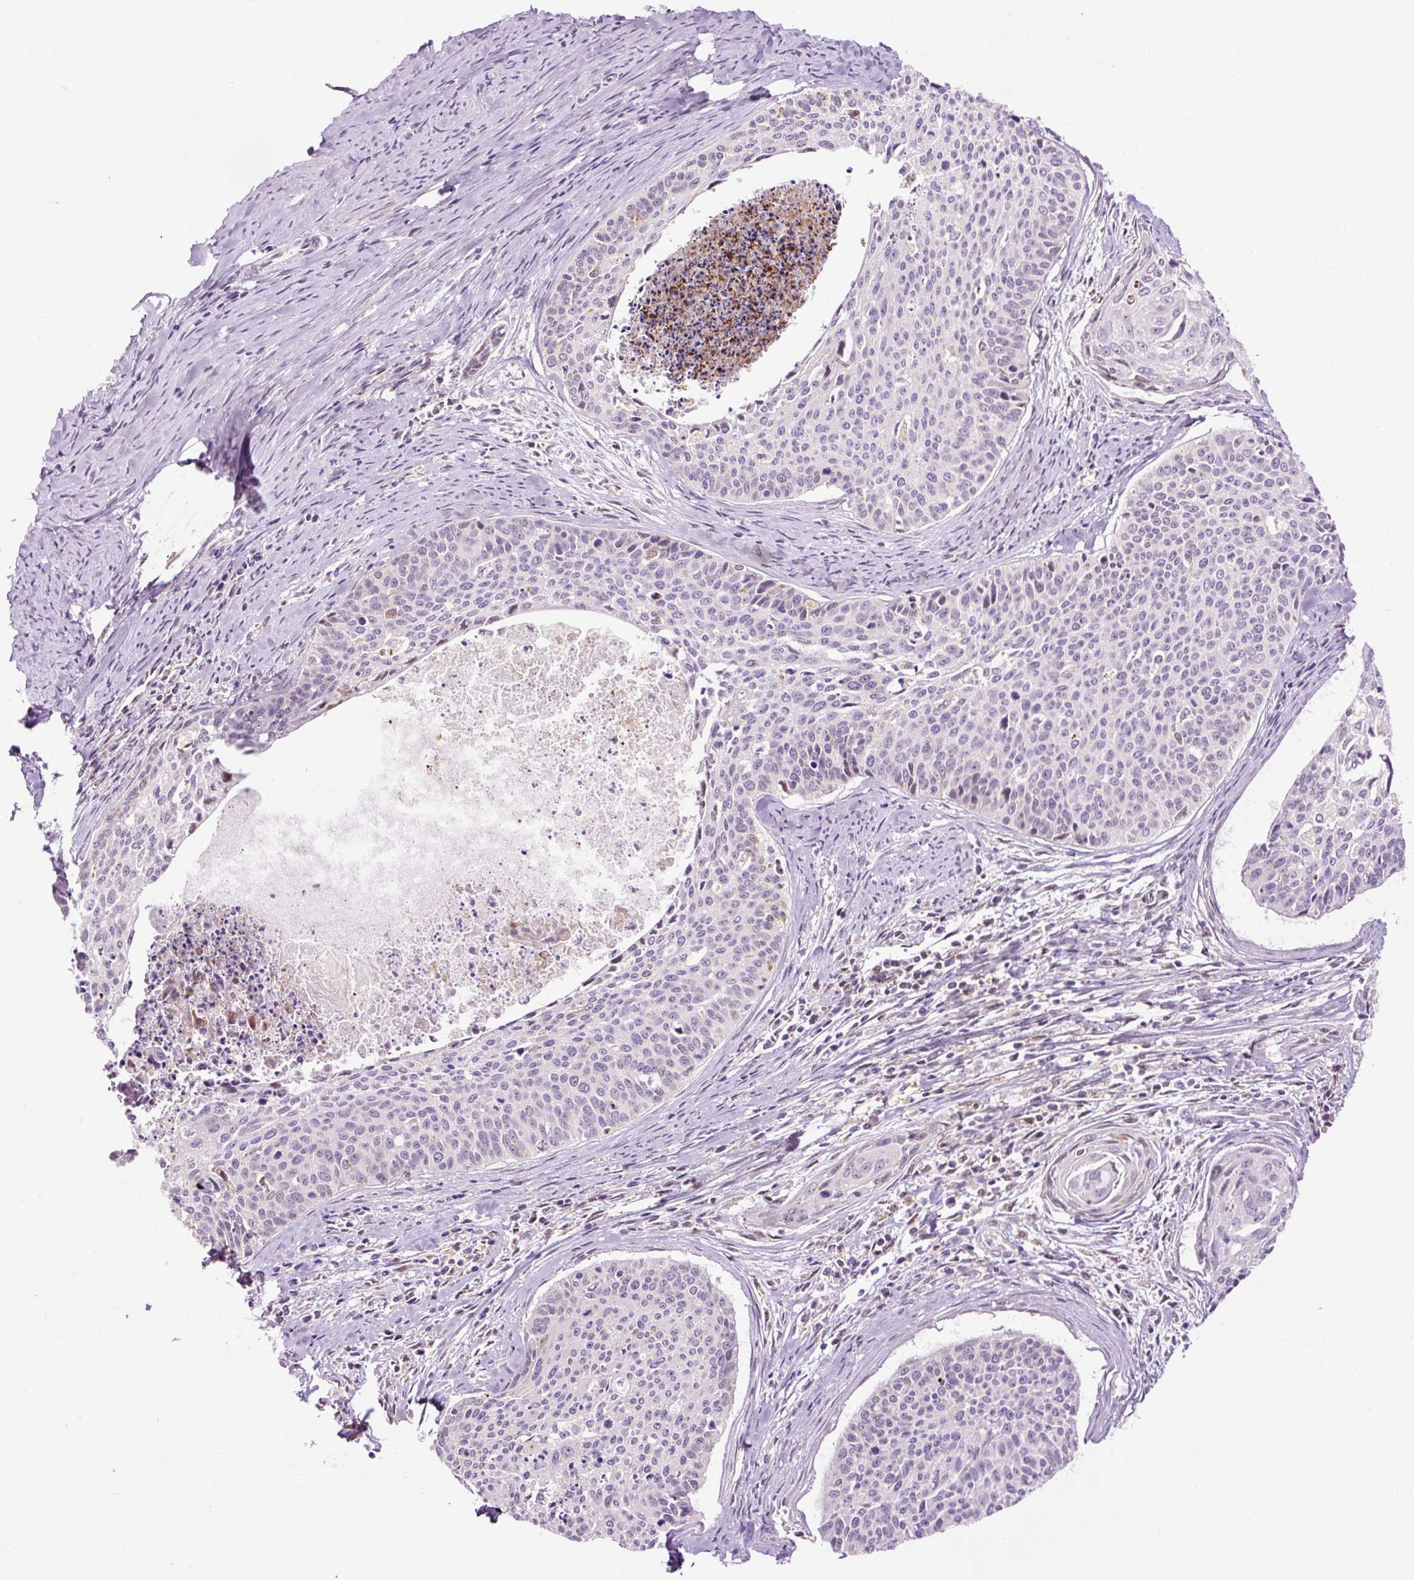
{"staining": {"intensity": "negative", "quantity": "none", "location": "none"}, "tissue": "cervical cancer", "cell_type": "Tumor cells", "image_type": "cancer", "snomed": [{"axis": "morphology", "description": "Squamous cell carcinoma, NOS"}, {"axis": "topography", "description": "Cervix"}], "caption": "Immunohistochemical staining of squamous cell carcinoma (cervical) exhibits no significant expression in tumor cells.", "gene": "LY86", "patient": {"sex": "female", "age": 55}}